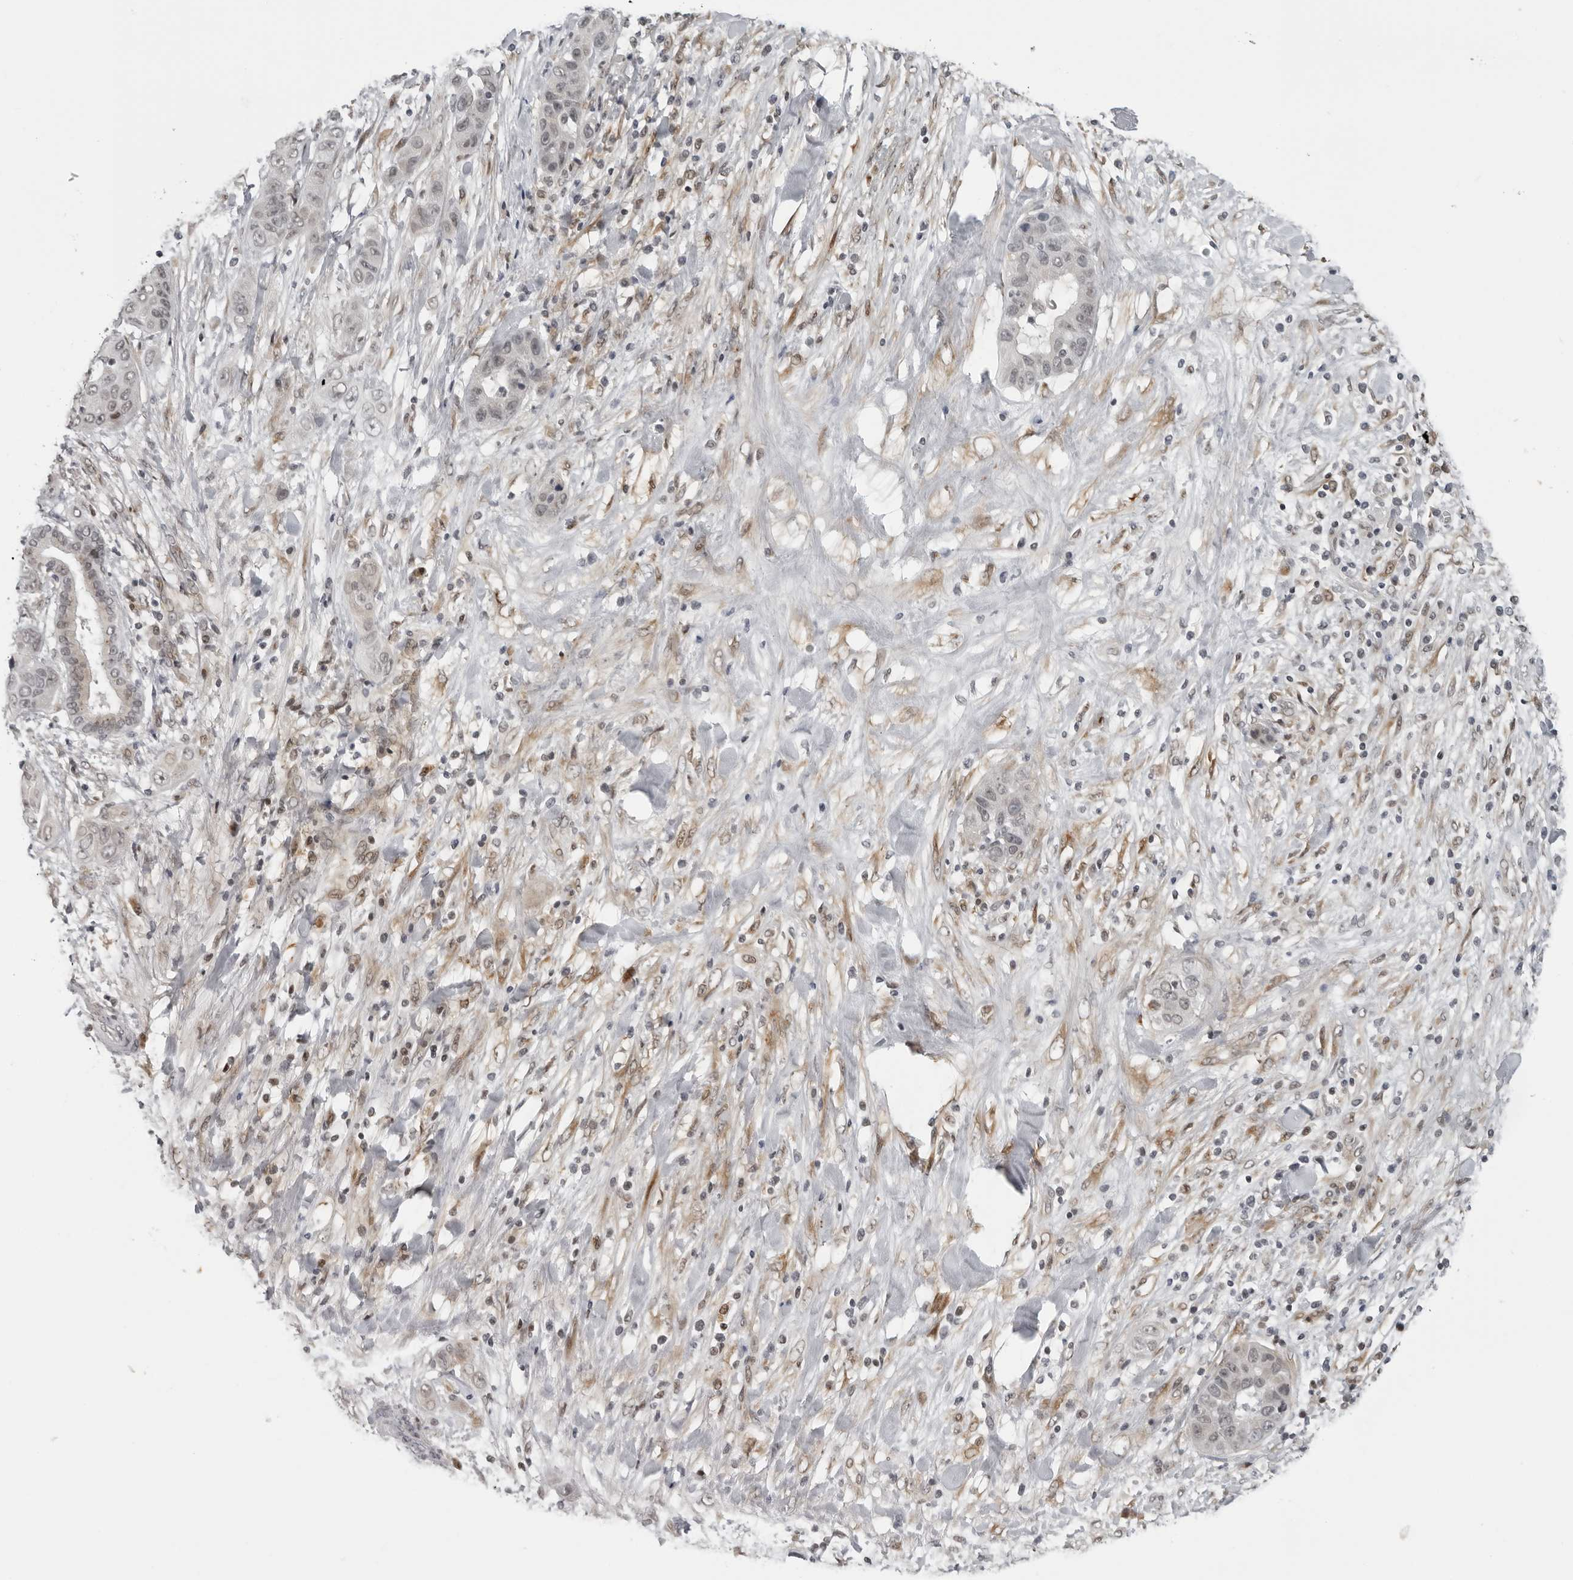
{"staining": {"intensity": "weak", "quantity": "<25%", "location": "nuclear"}, "tissue": "liver cancer", "cell_type": "Tumor cells", "image_type": "cancer", "snomed": [{"axis": "morphology", "description": "Cholangiocarcinoma"}, {"axis": "topography", "description": "Liver"}], "caption": "High power microscopy image of an immunohistochemistry (IHC) image of liver cancer (cholangiocarcinoma), revealing no significant positivity in tumor cells. (DAB (3,3'-diaminobenzidine) immunohistochemistry with hematoxylin counter stain).", "gene": "MAF", "patient": {"sex": "female", "age": 52}}